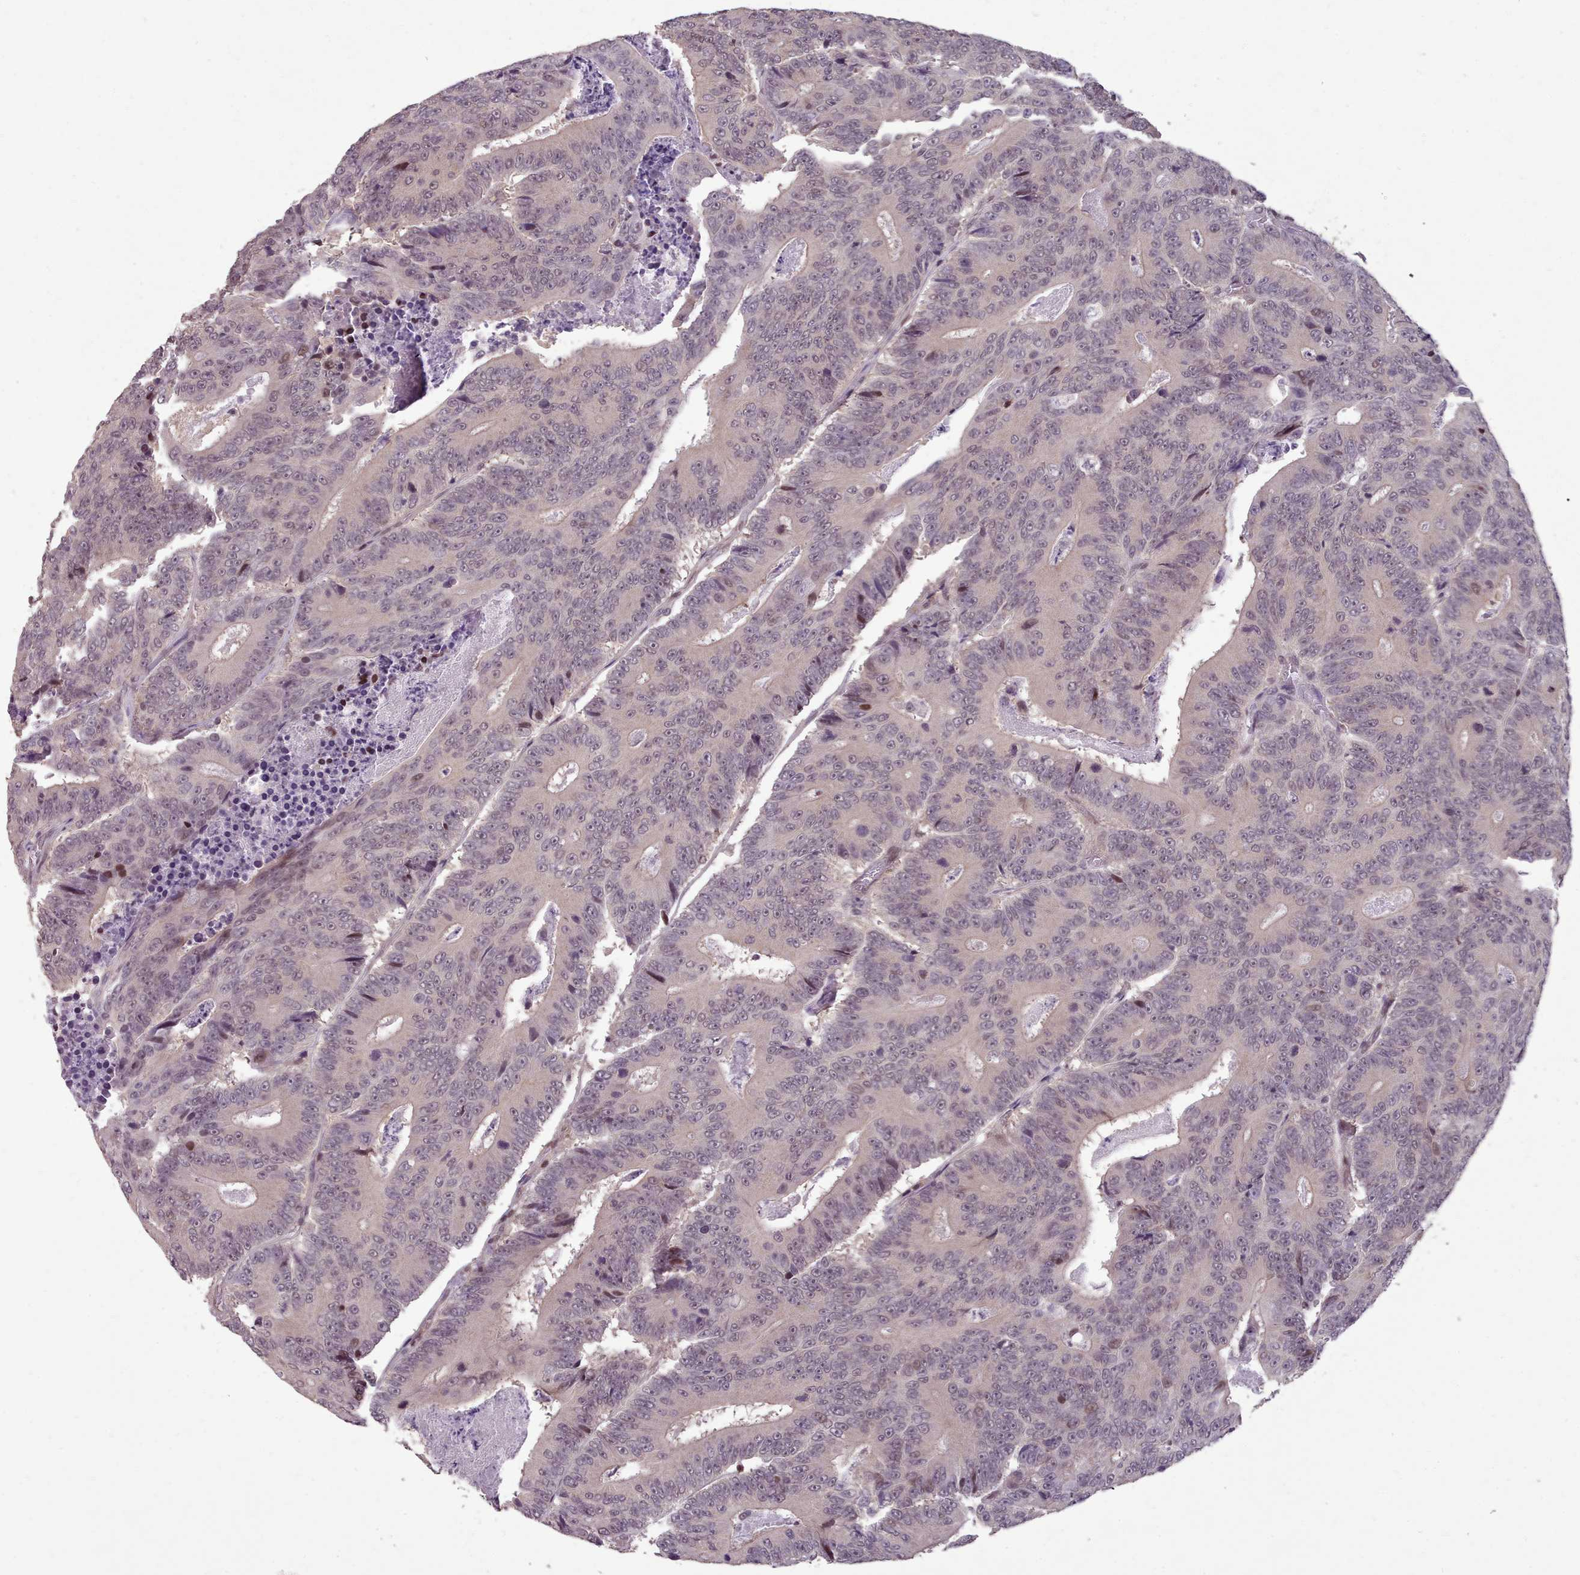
{"staining": {"intensity": "weak", "quantity": "25%-75%", "location": "nuclear"}, "tissue": "colorectal cancer", "cell_type": "Tumor cells", "image_type": "cancer", "snomed": [{"axis": "morphology", "description": "Adenocarcinoma, NOS"}, {"axis": "topography", "description": "Colon"}], "caption": "About 25%-75% of tumor cells in colorectal cancer demonstrate weak nuclear protein staining as visualized by brown immunohistochemical staining.", "gene": "ENSA", "patient": {"sex": "male", "age": 83}}